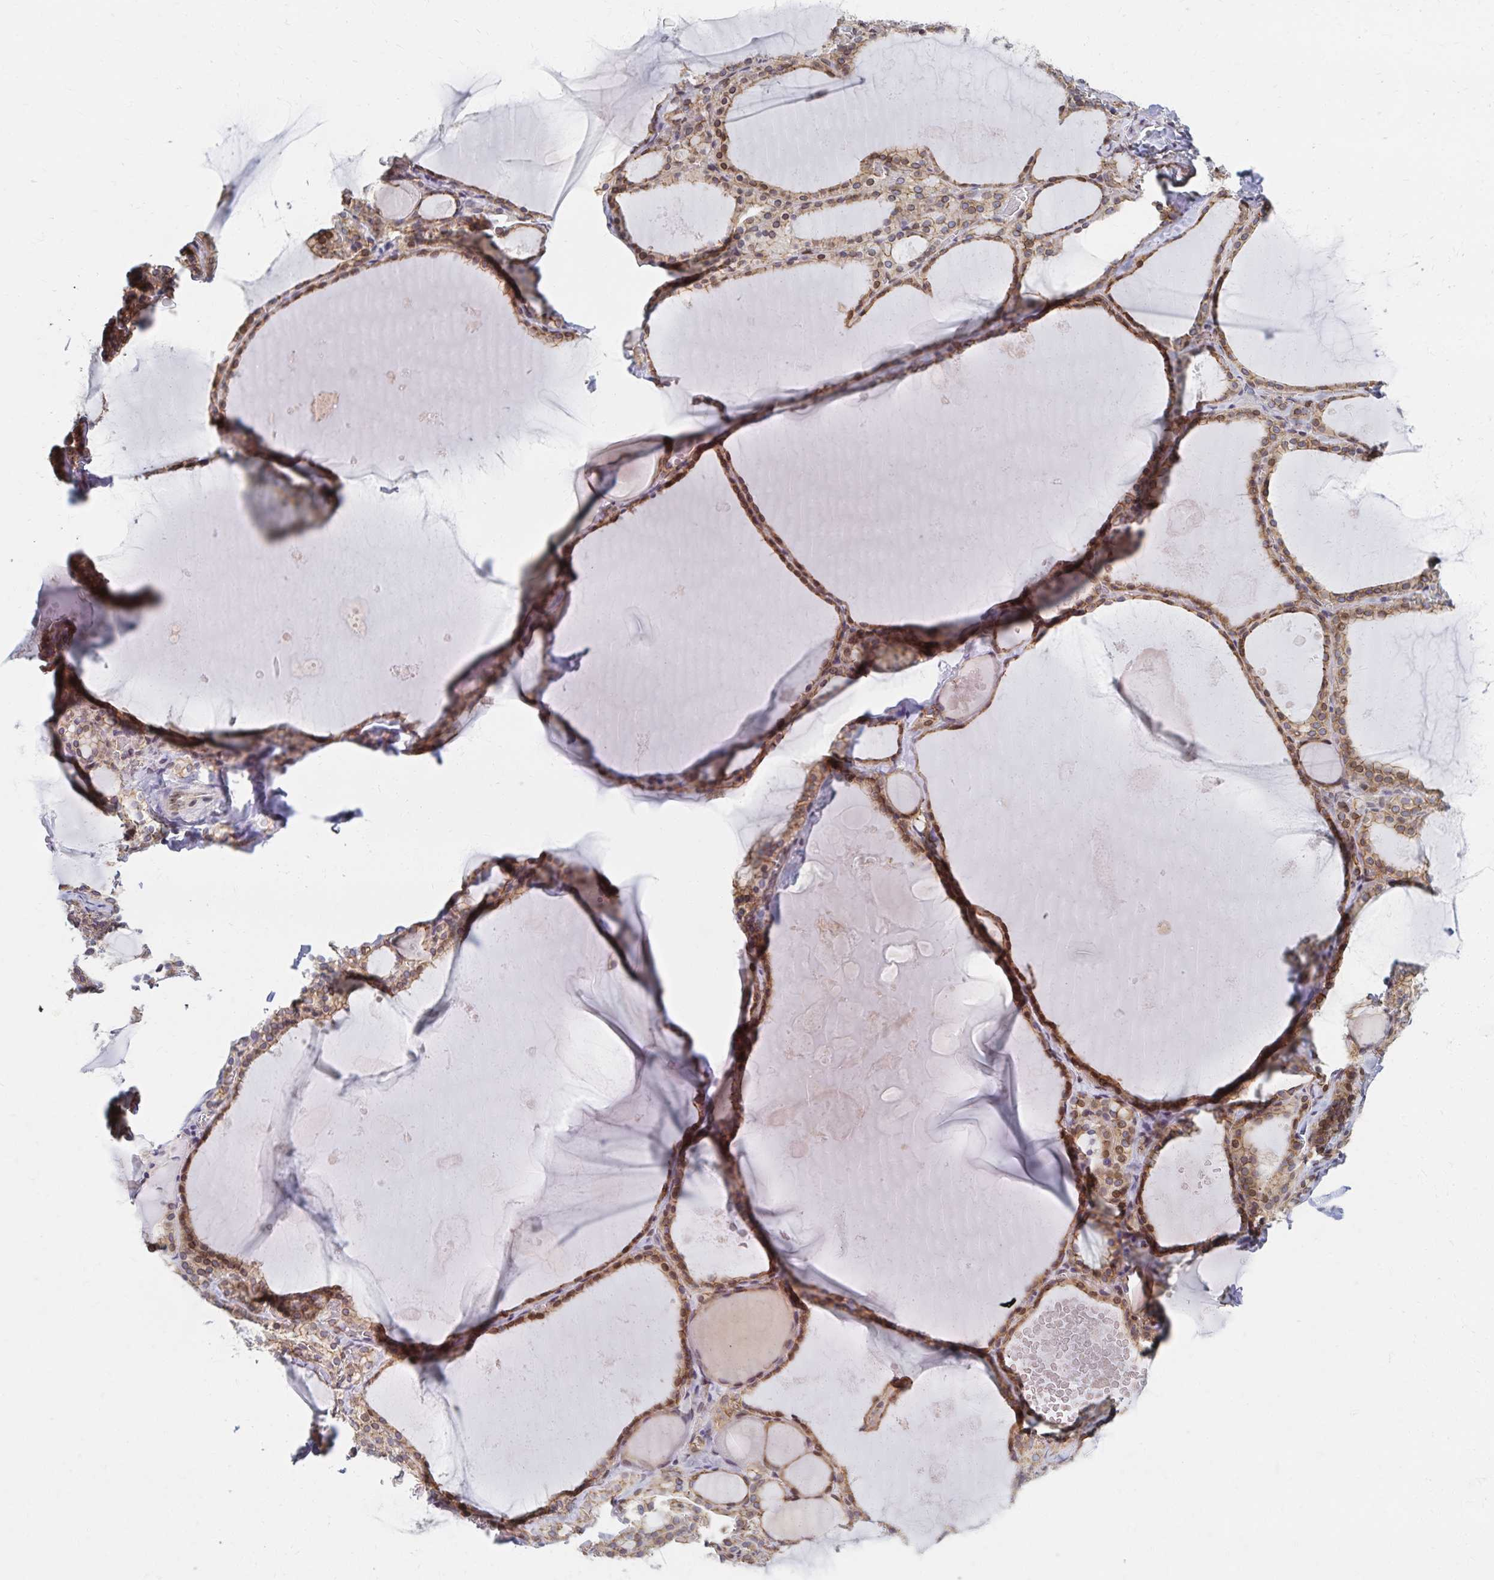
{"staining": {"intensity": "moderate", "quantity": ">75%", "location": "cytoplasmic/membranous"}, "tissue": "thyroid gland", "cell_type": "Glandular cells", "image_type": "normal", "snomed": [{"axis": "morphology", "description": "Normal tissue, NOS"}, {"axis": "topography", "description": "Thyroid gland"}], "caption": "Immunohistochemical staining of unremarkable human thyroid gland demonstrates medium levels of moderate cytoplasmic/membranous positivity in approximately >75% of glandular cells. The staining is performed using DAB (3,3'-diaminobenzidine) brown chromogen to label protein expression. The nuclei are counter-stained blue using hematoxylin.", "gene": "RAB9B", "patient": {"sex": "male", "age": 56}}